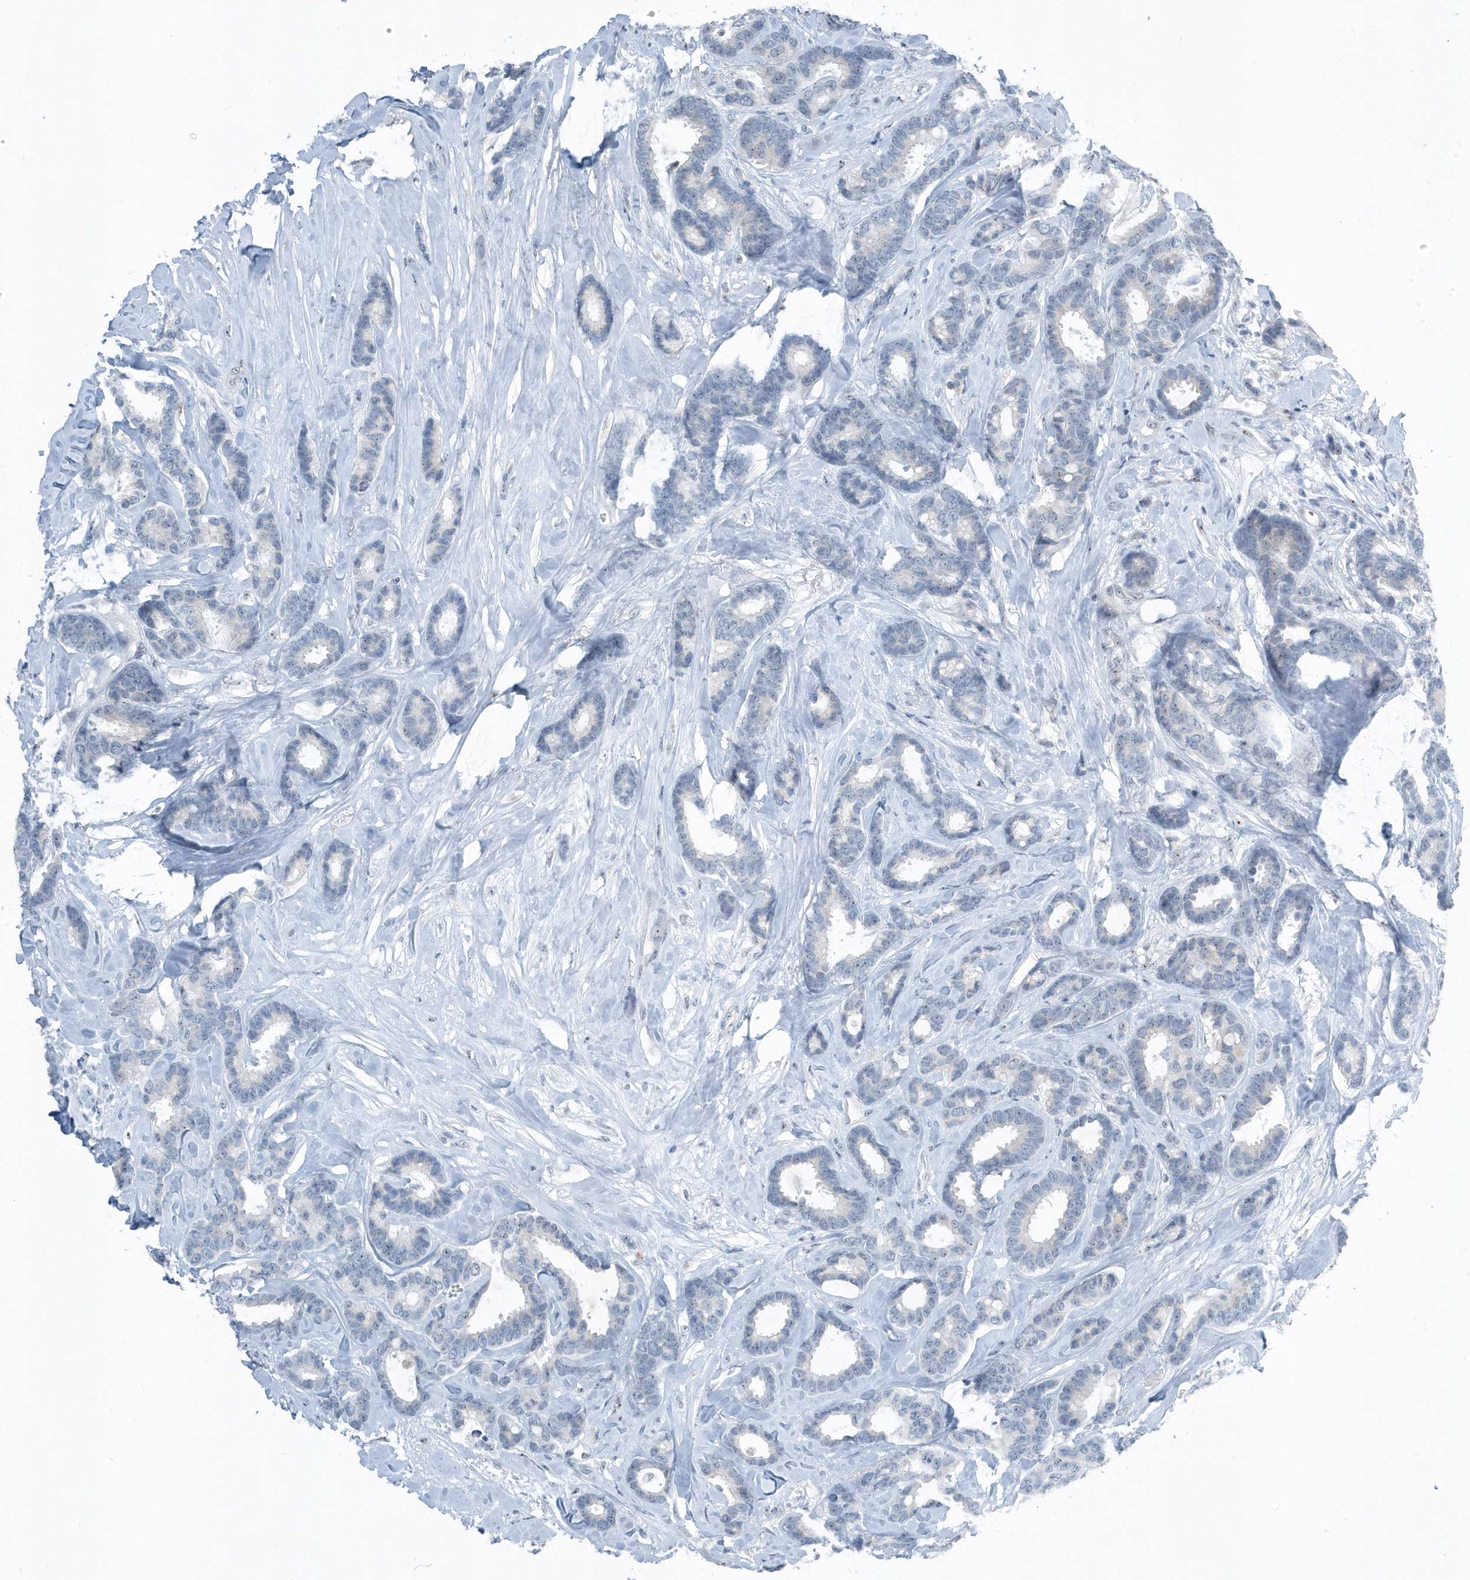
{"staining": {"intensity": "negative", "quantity": "none", "location": "none"}, "tissue": "breast cancer", "cell_type": "Tumor cells", "image_type": "cancer", "snomed": [{"axis": "morphology", "description": "Duct carcinoma"}, {"axis": "topography", "description": "Breast"}], "caption": "Tumor cells are negative for protein expression in human breast cancer.", "gene": "RPF2", "patient": {"sex": "female", "age": 87}}